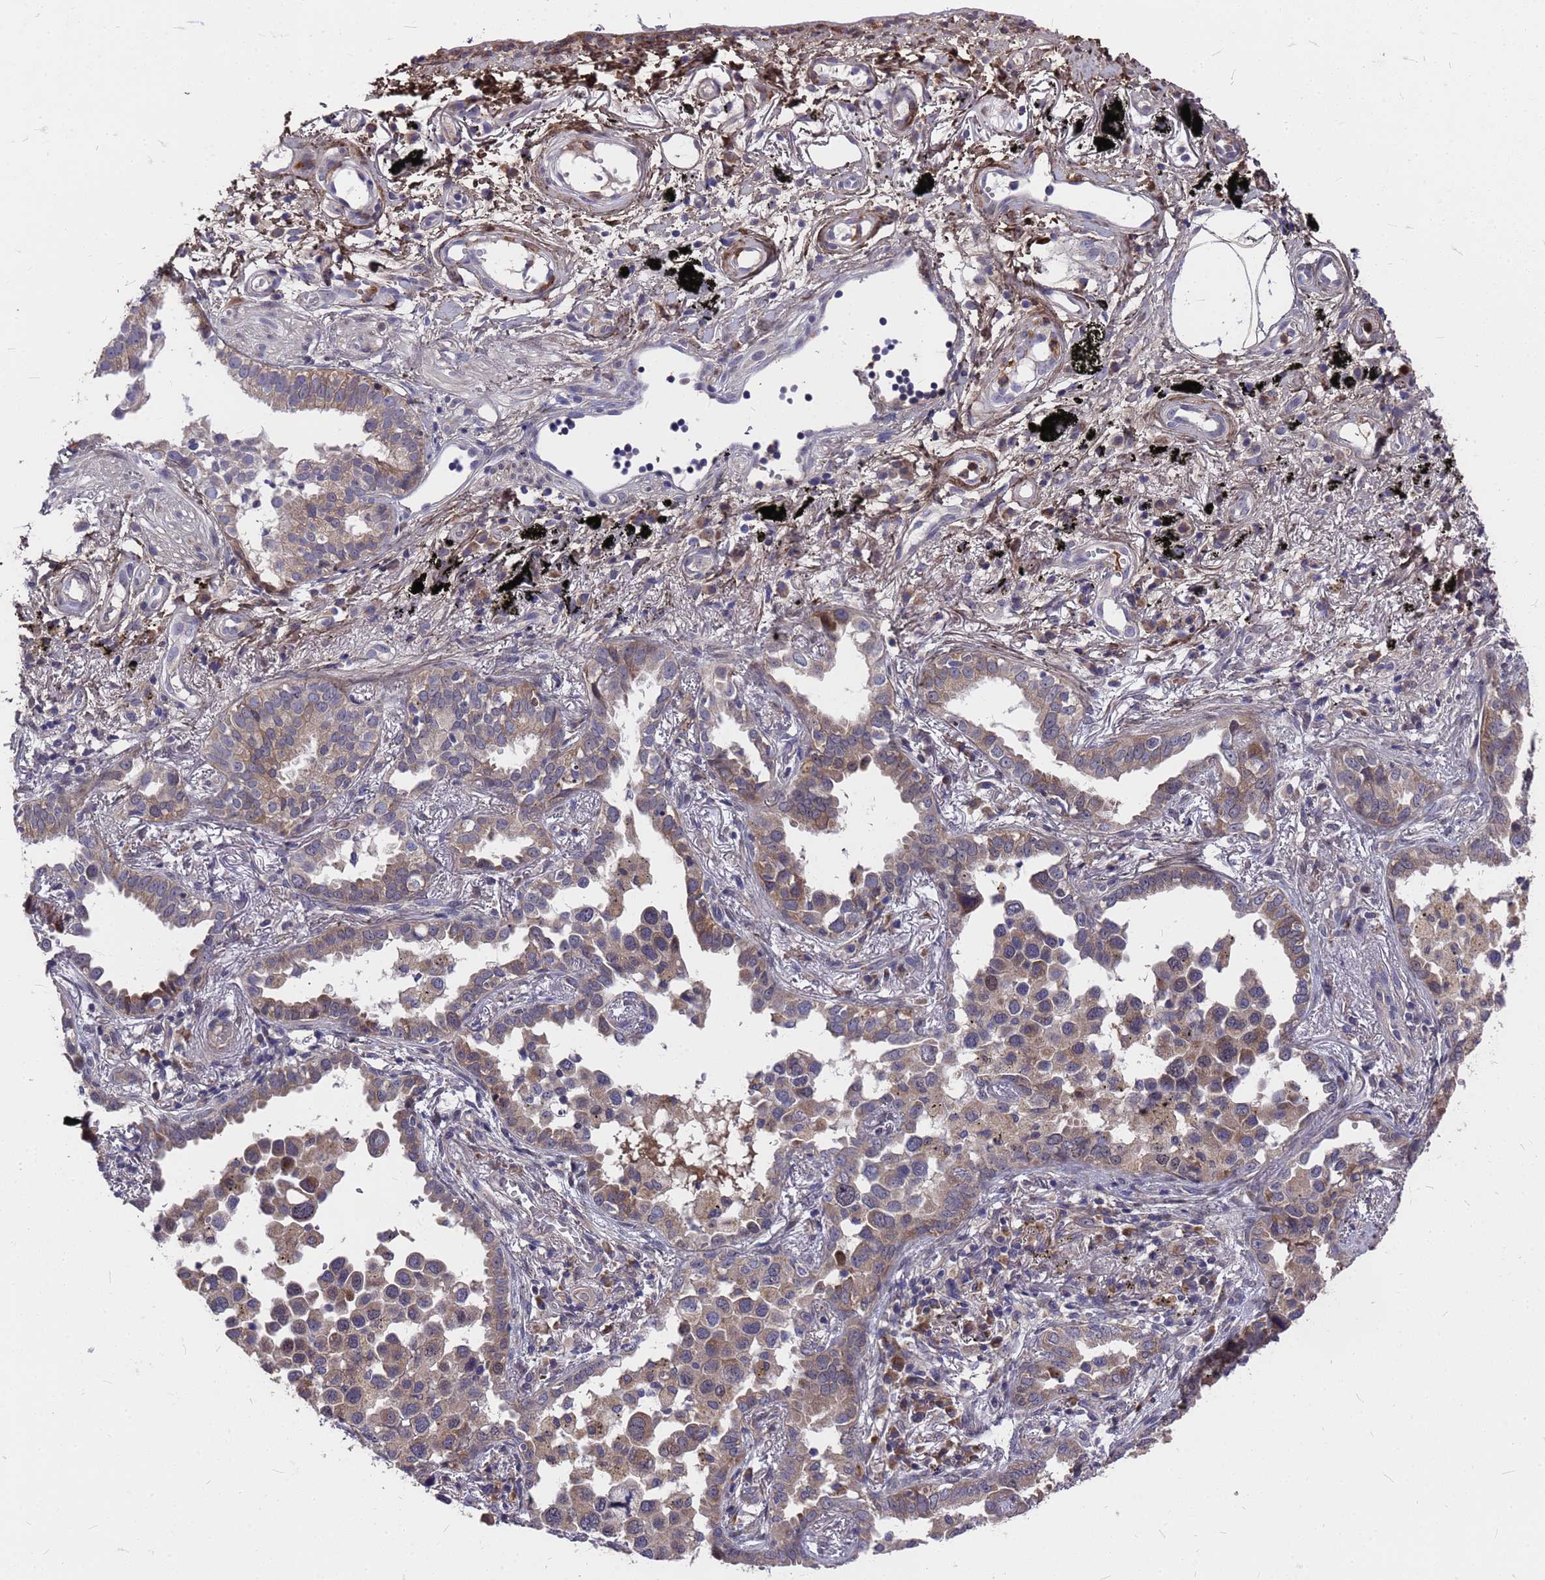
{"staining": {"intensity": "weak", "quantity": "25%-75%", "location": "cytoplasmic/membranous"}, "tissue": "lung cancer", "cell_type": "Tumor cells", "image_type": "cancer", "snomed": [{"axis": "morphology", "description": "Adenocarcinoma, NOS"}, {"axis": "topography", "description": "Lung"}], "caption": "Human lung cancer (adenocarcinoma) stained for a protein (brown) reveals weak cytoplasmic/membranous positive positivity in about 25%-75% of tumor cells.", "gene": "ZNF717", "patient": {"sex": "male", "age": 67}}